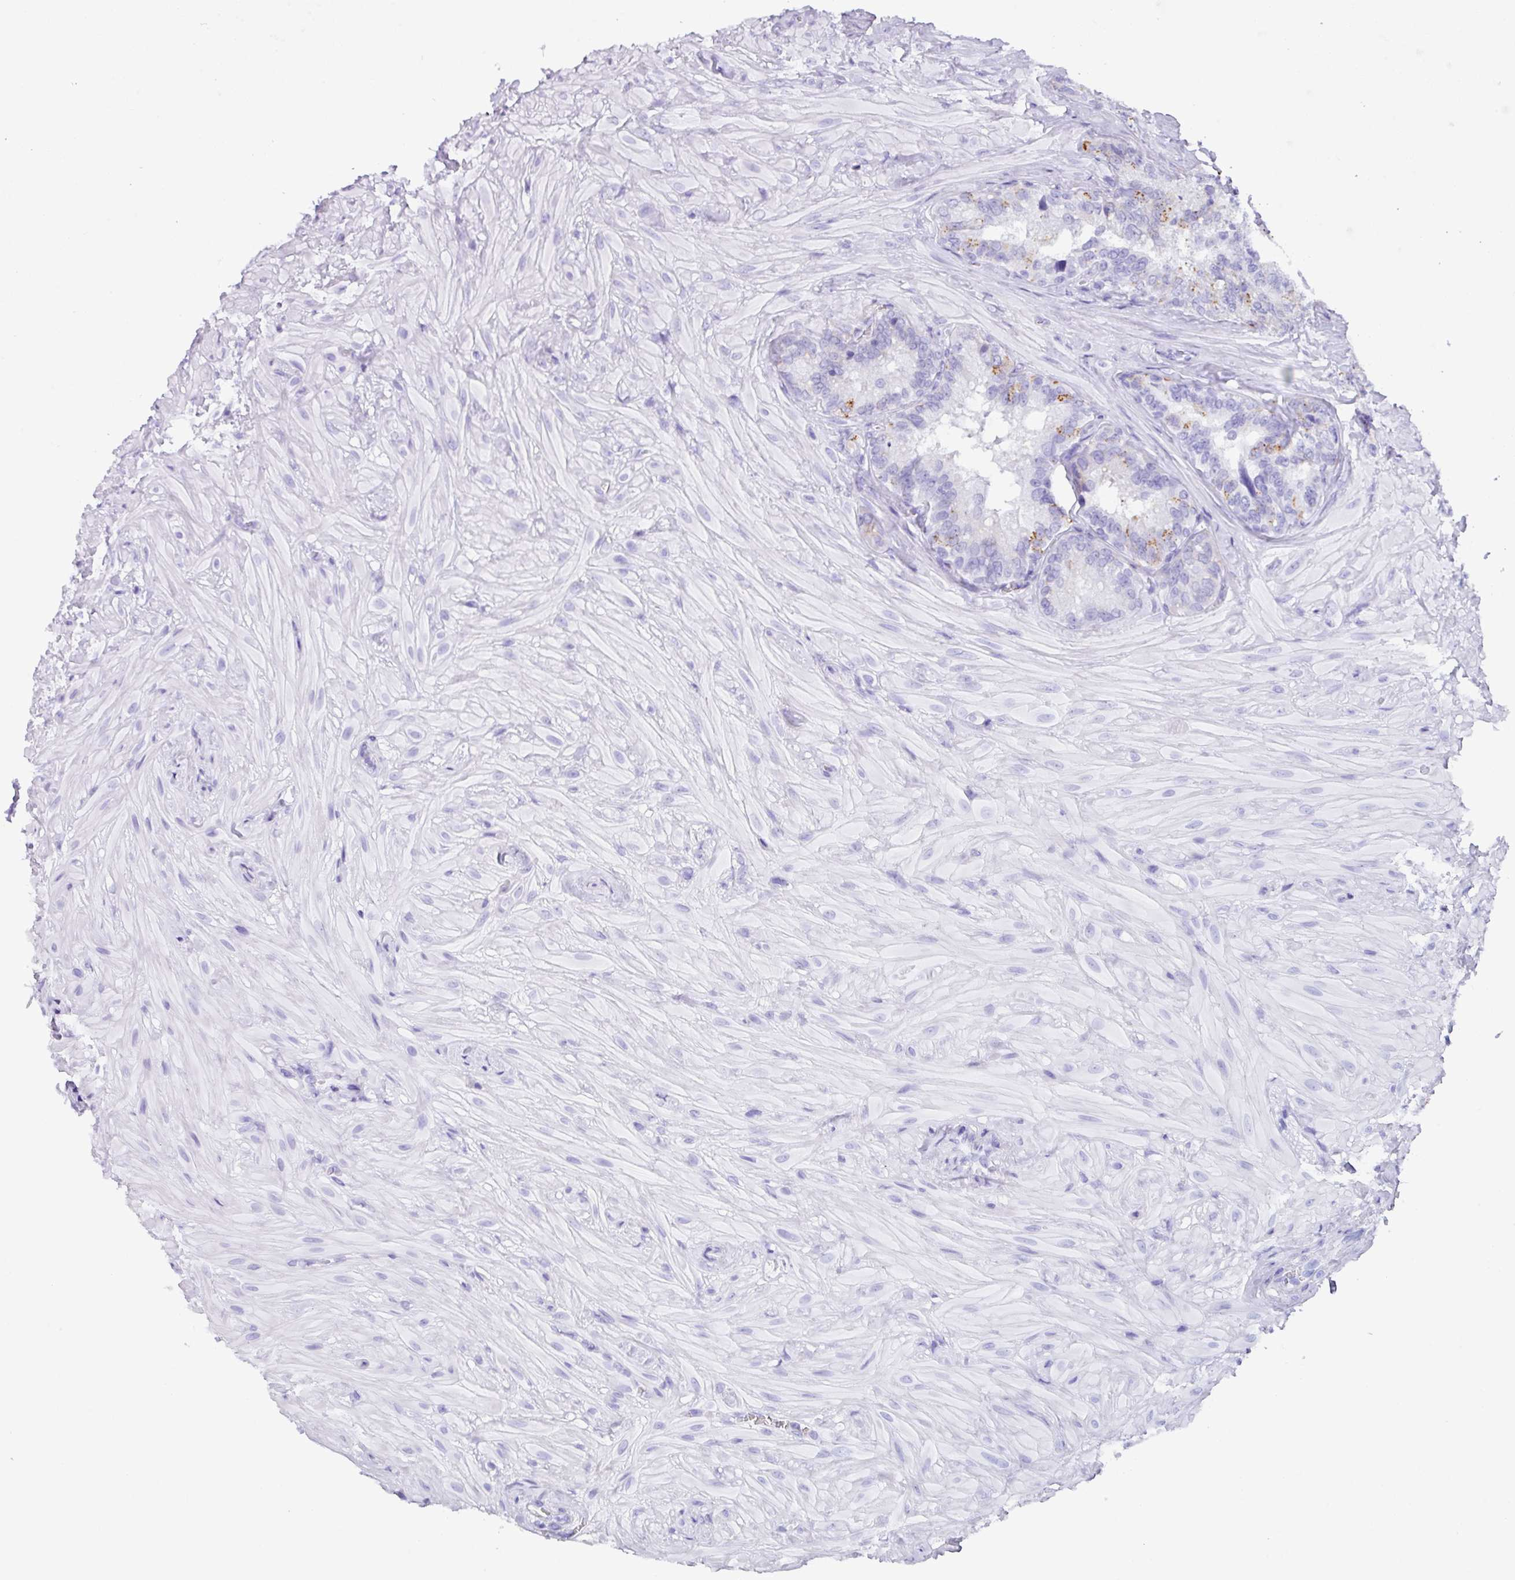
{"staining": {"intensity": "moderate", "quantity": "<25%", "location": "cytoplasmic/membranous"}, "tissue": "seminal vesicle", "cell_type": "Glandular cells", "image_type": "normal", "snomed": [{"axis": "morphology", "description": "Normal tissue, NOS"}, {"axis": "topography", "description": "Seminal veicle"}], "caption": "This micrograph exhibits immunohistochemistry (IHC) staining of benign human seminal vesicle, with low moderate cytoplasmic/membranous positivity in approximately <25% of glandular cells.", "gene": "NCCRP1", "patient": {"sex": "male", "age": 60}}